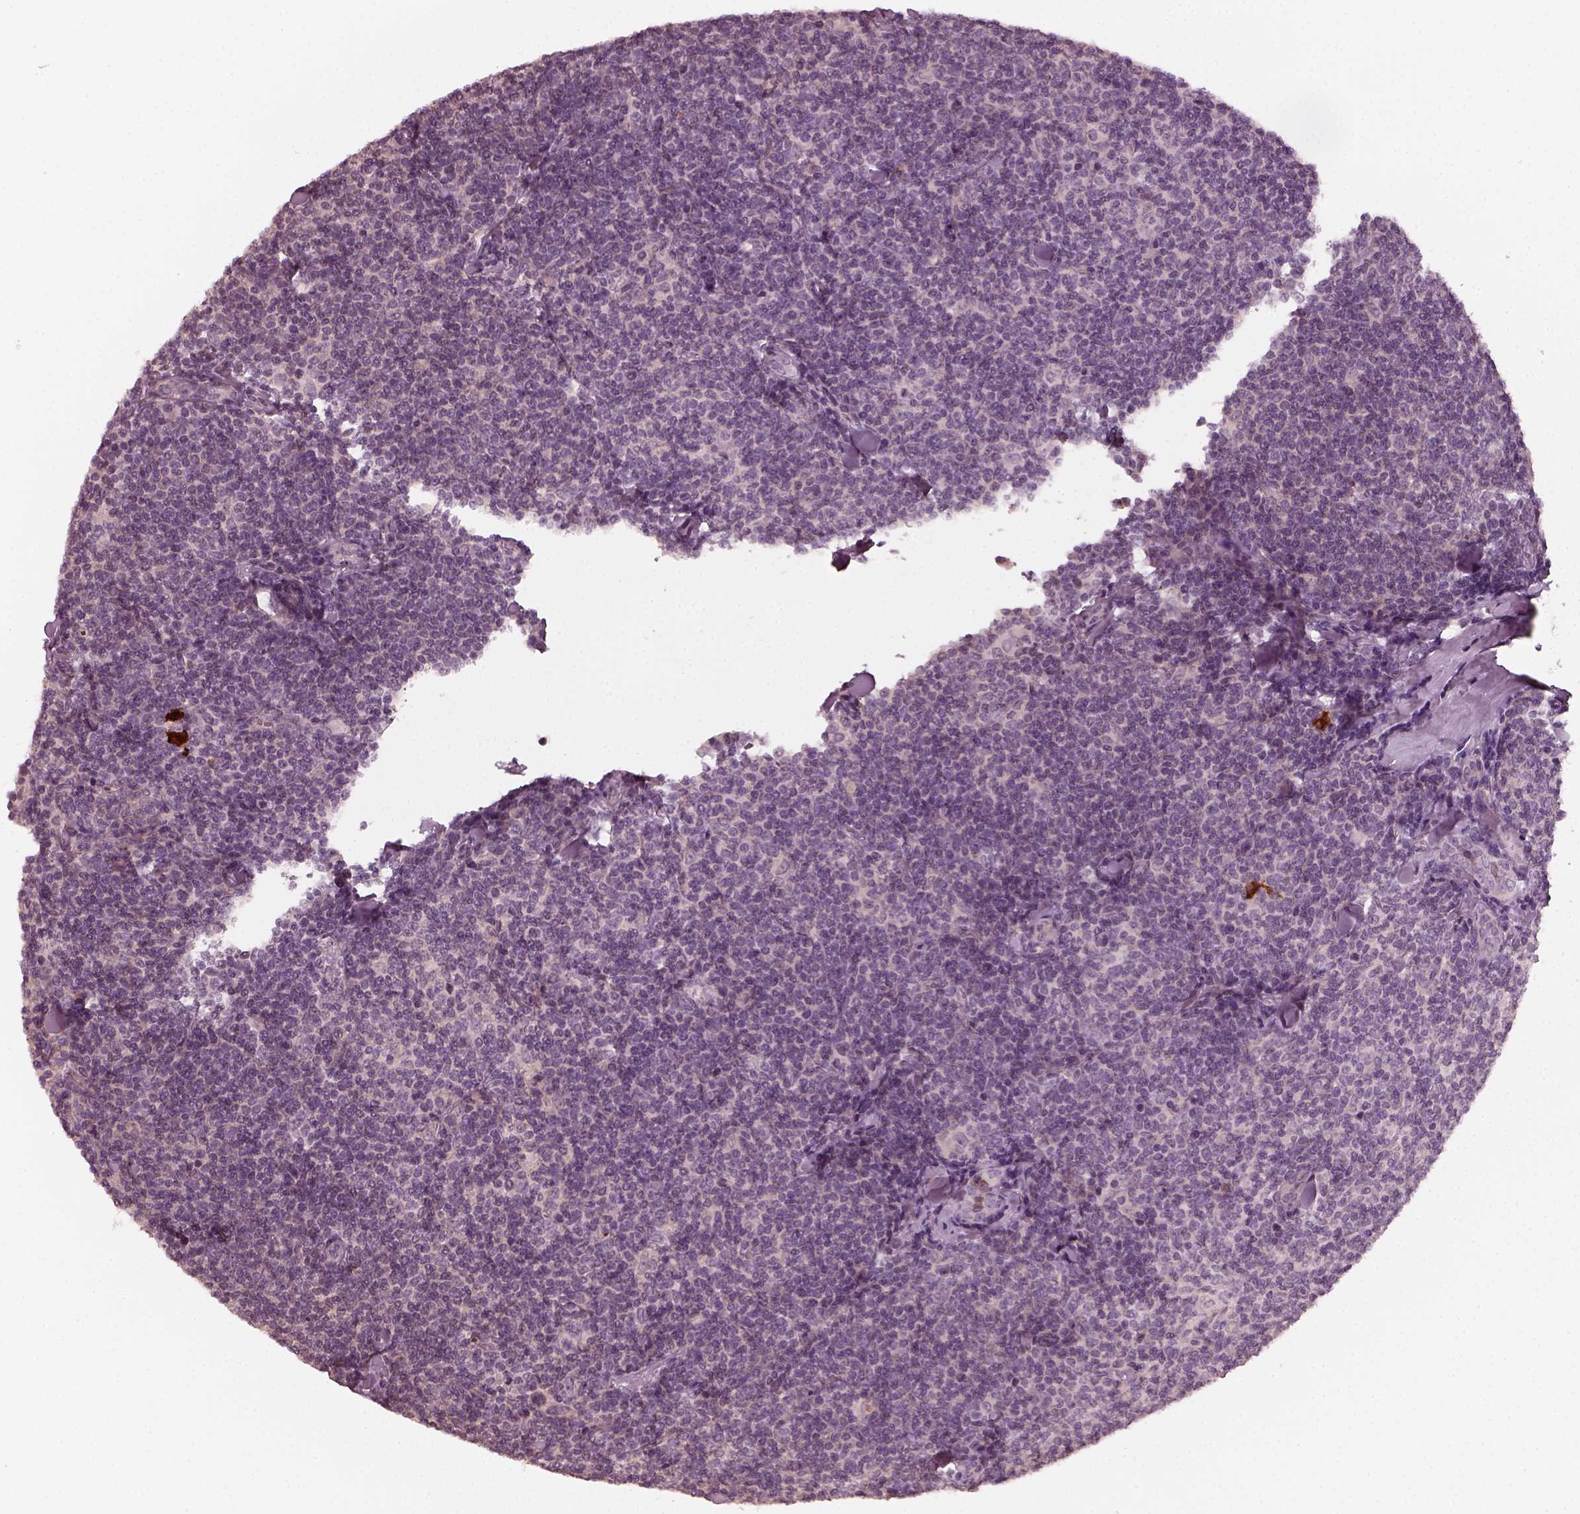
{"staining": {"intensity": "negative", "quantity": "none", "location": "none"}, "tissue": "lymphoma", "cell_type": "Tumor cells", "image_type": "cancer", "snomed": [{"axis": "morphology", "description": "Malignant lymphoma, non-Hodgkin's type, Low grade"}, {"axis": "topography", "description": "Lymph node"}], "caption": "Human lymphoma stained for a protein using IHC reveals no expression in tumor cells.", "gene": "CHIT1", "patient": {"sex": "female", "age": 56}}